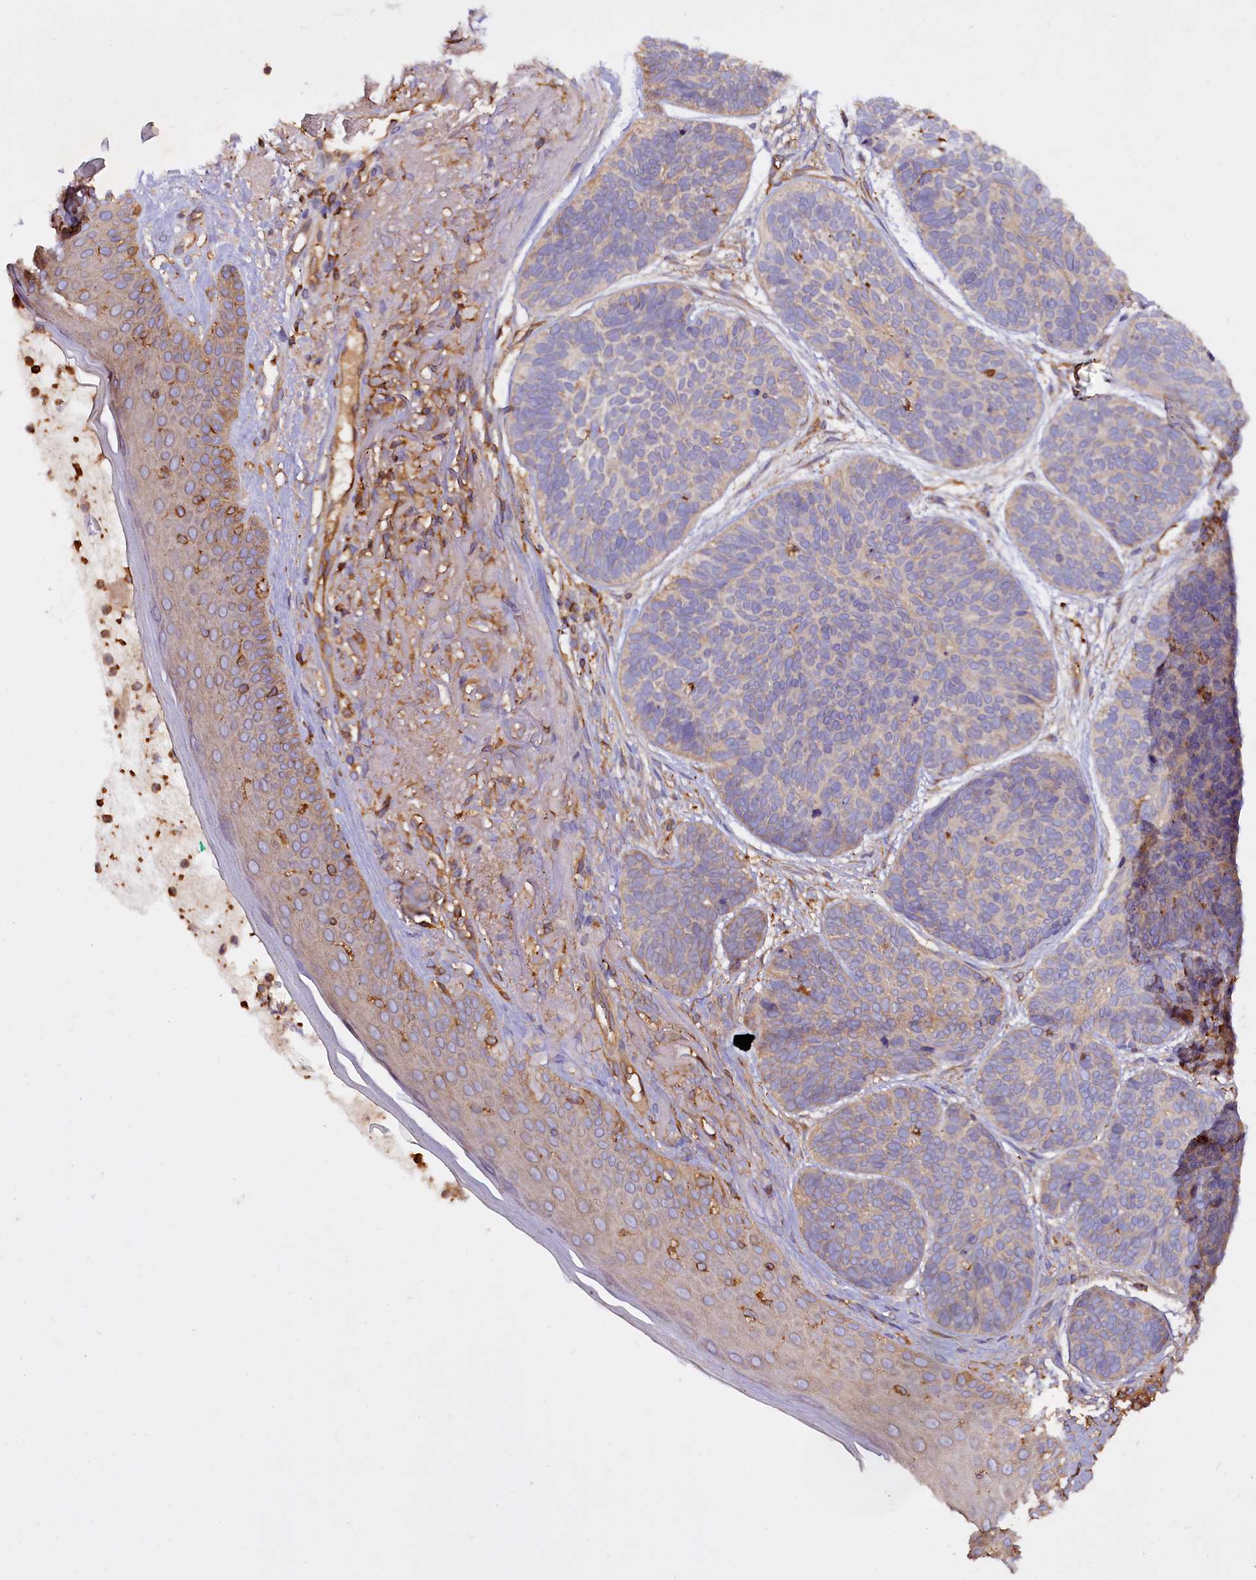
{"staining": {"intensity": "weak", "quantity": "<25%", "location": "cytoplasmic/membranous"}, "tissue": "skin cancer", "cell_type": "Tumor cells", "image_type": "cancer", "snomed": [{"axis": "morphology", "description": "Normal tissue, NOS"}, {"axis": "morphology", "description": "Basal cell carcinoma"}, {"axis": "topography", "description": "Skin"}], "caption": "High power microscopy image of an IHC image of basal cell carcinoma (skin), revealing no significant expression in tumor cells.", "gene": "RARS2", "patient": {"sex": "male", "age": 66}}